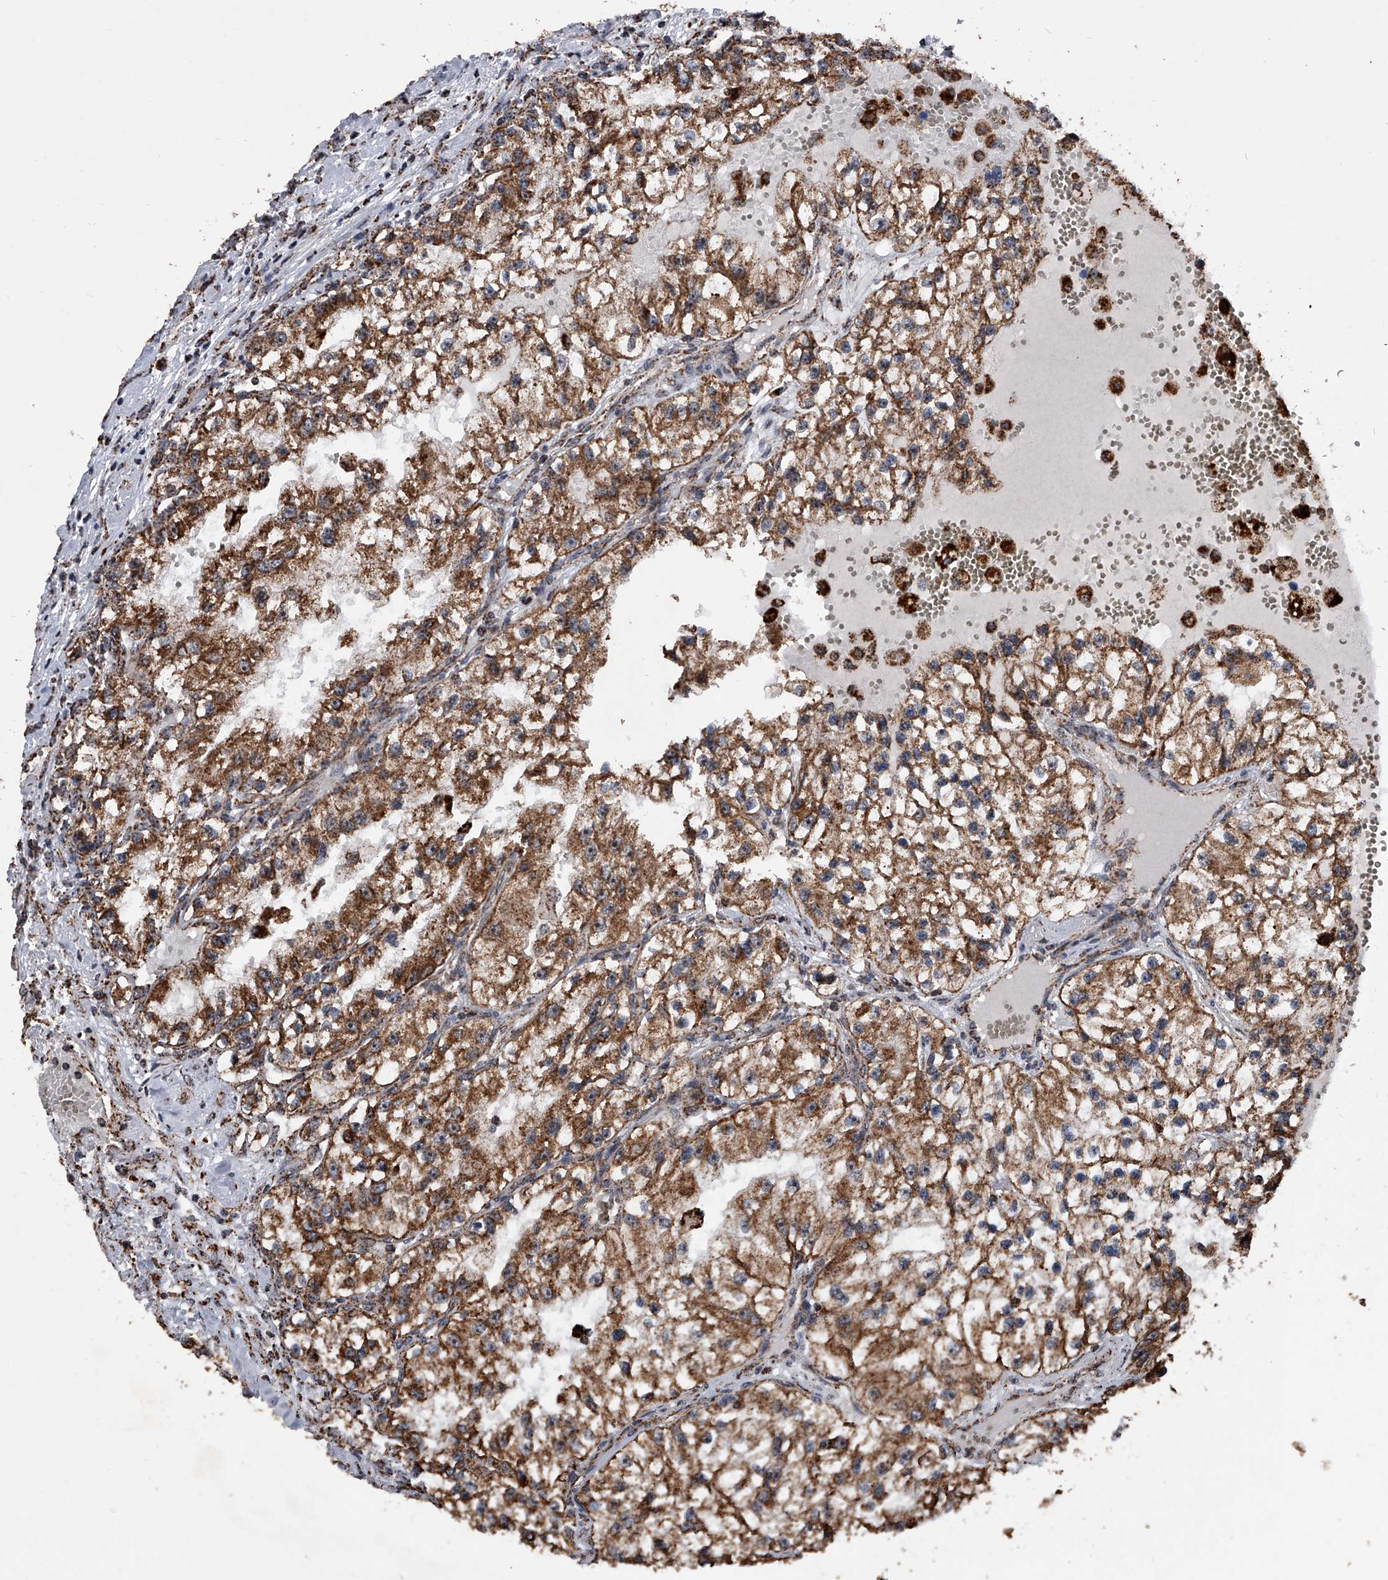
{"staining": {"intensity": "strong", "quantity": ">75%", "location": "cytoplasmic/membranous"}, "tissue": "renal cancer", "cell_type": "Tumor cells", "image_type": "cancer", "snomed": [{"axis": "morphology", "description": "Adenocarcinoma, NOS"}, {"axis": "topography", "description": "Kidney"}], "caption": "Human renal cancer stained for a protein (brown) shows strong cytoplasmic/membranous positive positivity in about >75% of tumor cells.", "gene": "SMPDL3A", "patient": {"sex": "female", "age": 57}}